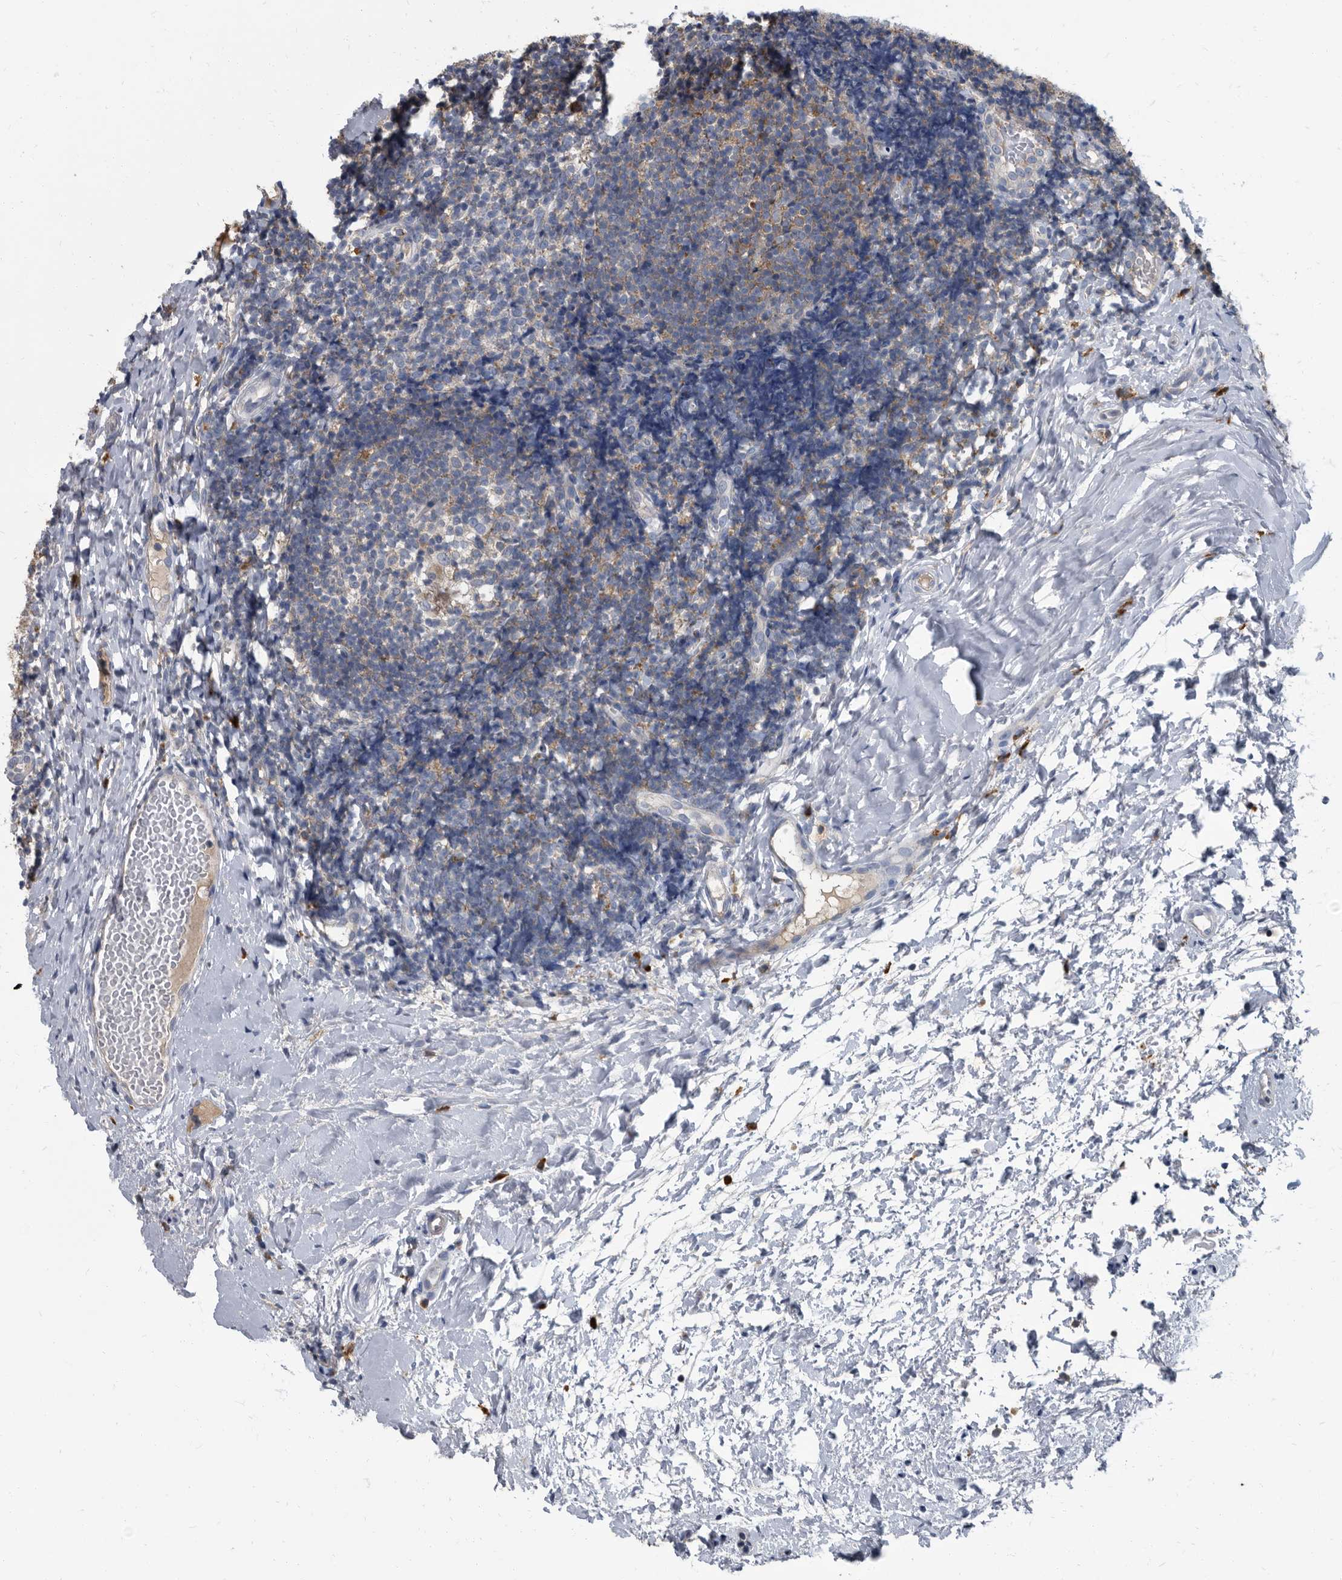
{"staining": {"intensity": "strong", "quantity": "25%-75%", "location": "cytoplasmic/membranous"}, "tissue": "tonsil", "cell_type": "Germinal center cells", "image_type": "normal", "snomed": [{"axis": "morphology", "description": "Normal tissue, NOS"}, {"axis": "topography", "description": "Tonsil"}], "caption": "Human tonsil stained for a protein (brown) displays strong cytoplasmic/membranous positive expression in approximately 25%-75% of germinal center cells.", "gene": "CDV3", "patient": {"sex": "female", "age": 19}}